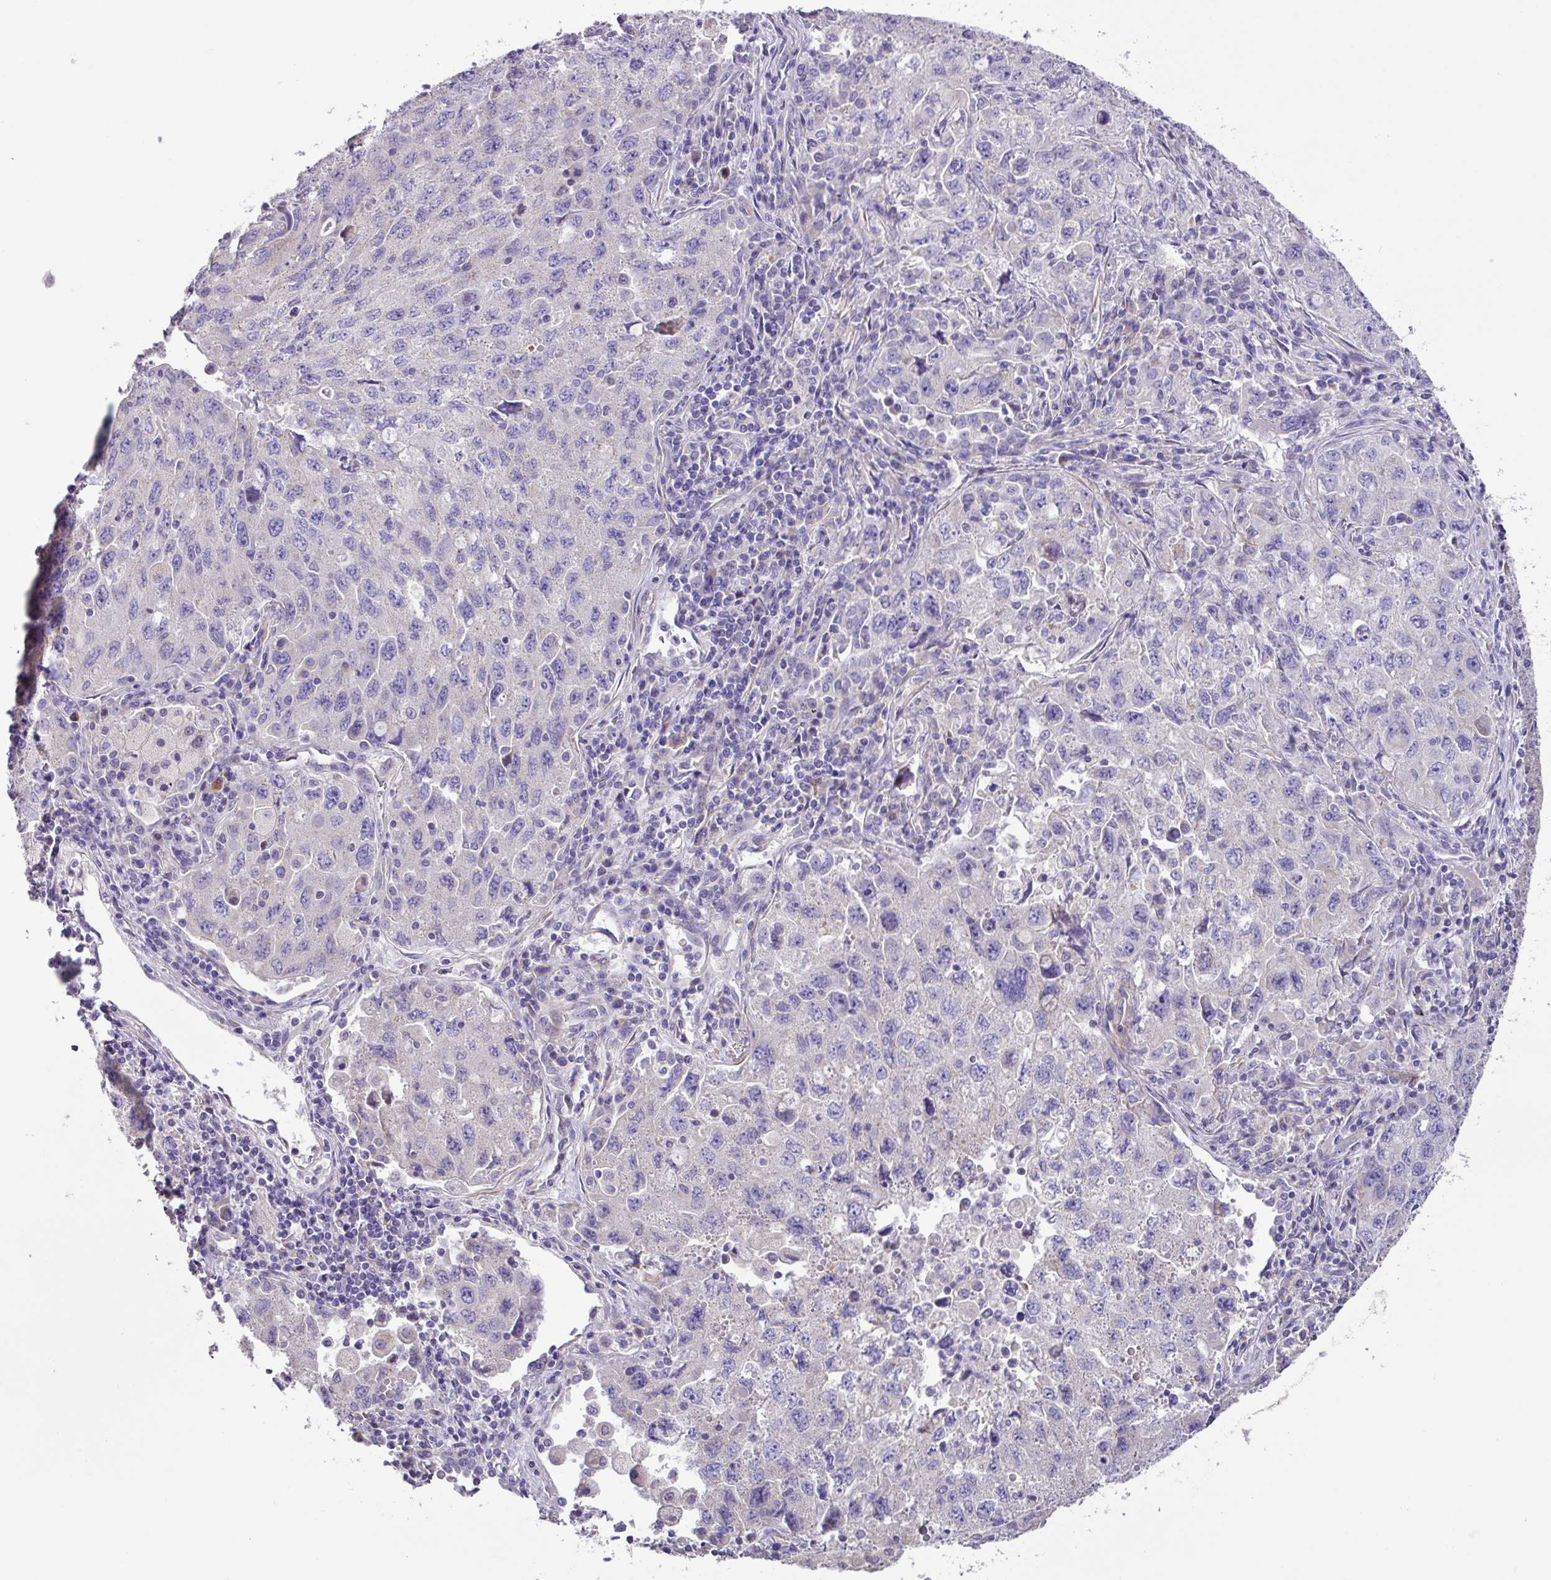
{"staining": {"intensity": "negative", "quantity": "none", "location": "none"}, "tissue": "lung cancer", "cell_type": "Tumor cells", "image_type": "cancer", "snomed": [{"axis": "morphology", "description": "Adenocarcinoma, NOS"}, {"axis": "topography", "description": "Lung"}], "caption": "Immunohistochemistry (IHC) of lung adenocarcinoma displays no staining in tumor cells.", "gene": "MRRF", "patient": {"sex": "female", "age": 57}}